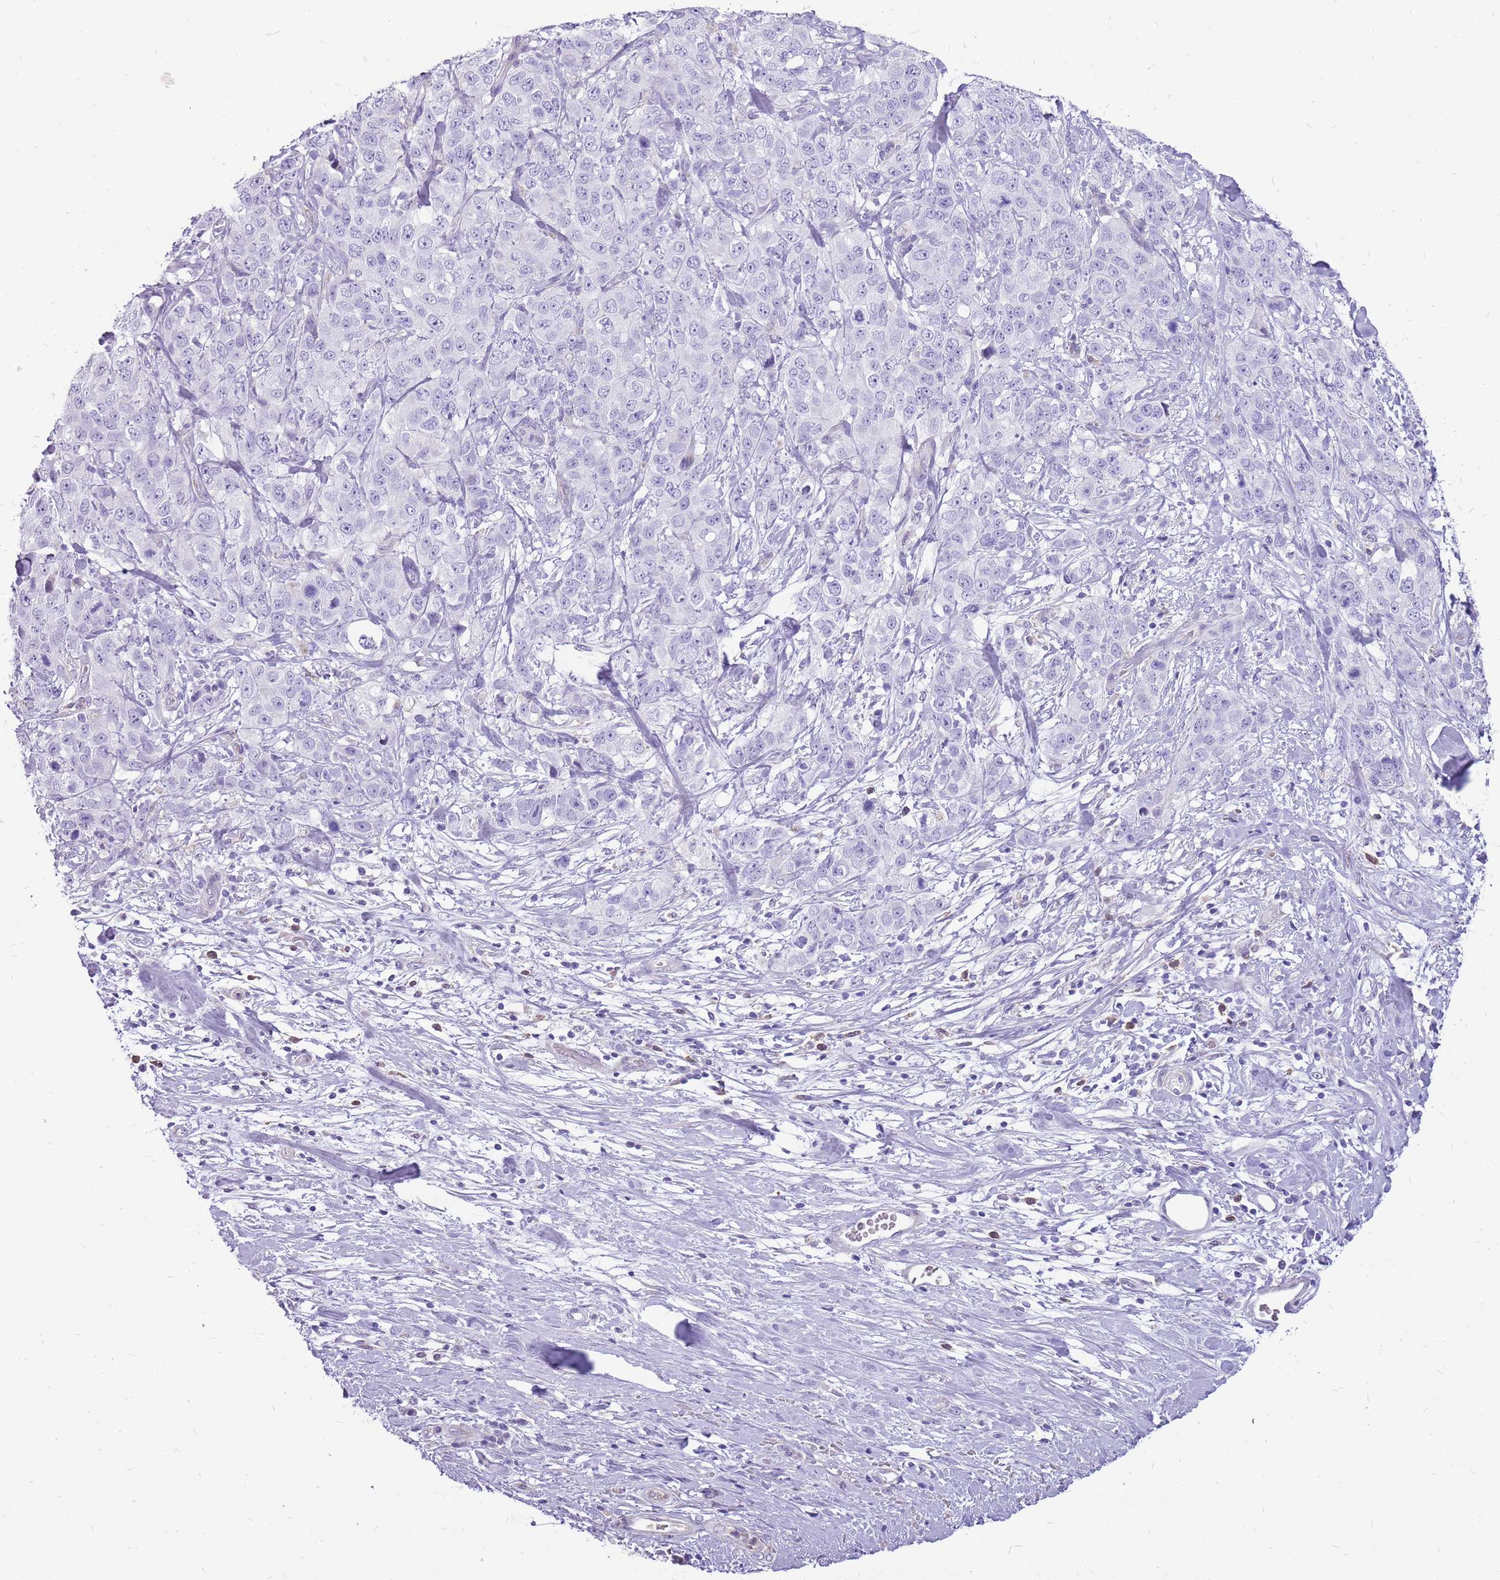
{"staining": {"intensity": "negative", "quantity": "none", "location": "none"}, "tissue": "stomach cancer", "cell_type": "Tumor cells", "image_type": "cancer", "snomed": [{"axis": "morphology", "description": "Adenocarcinoma, NOS"}, {"axis": "topography", "description": "Stomach"}], "caption": "High power microscopy image of an immunohistochemistry (IHC) image of adenocarcinoma (stomach), revealing no significant expression in tumor cells.", "gene": "PCNX1", "patient": {"sex": "male", "age": 48}}